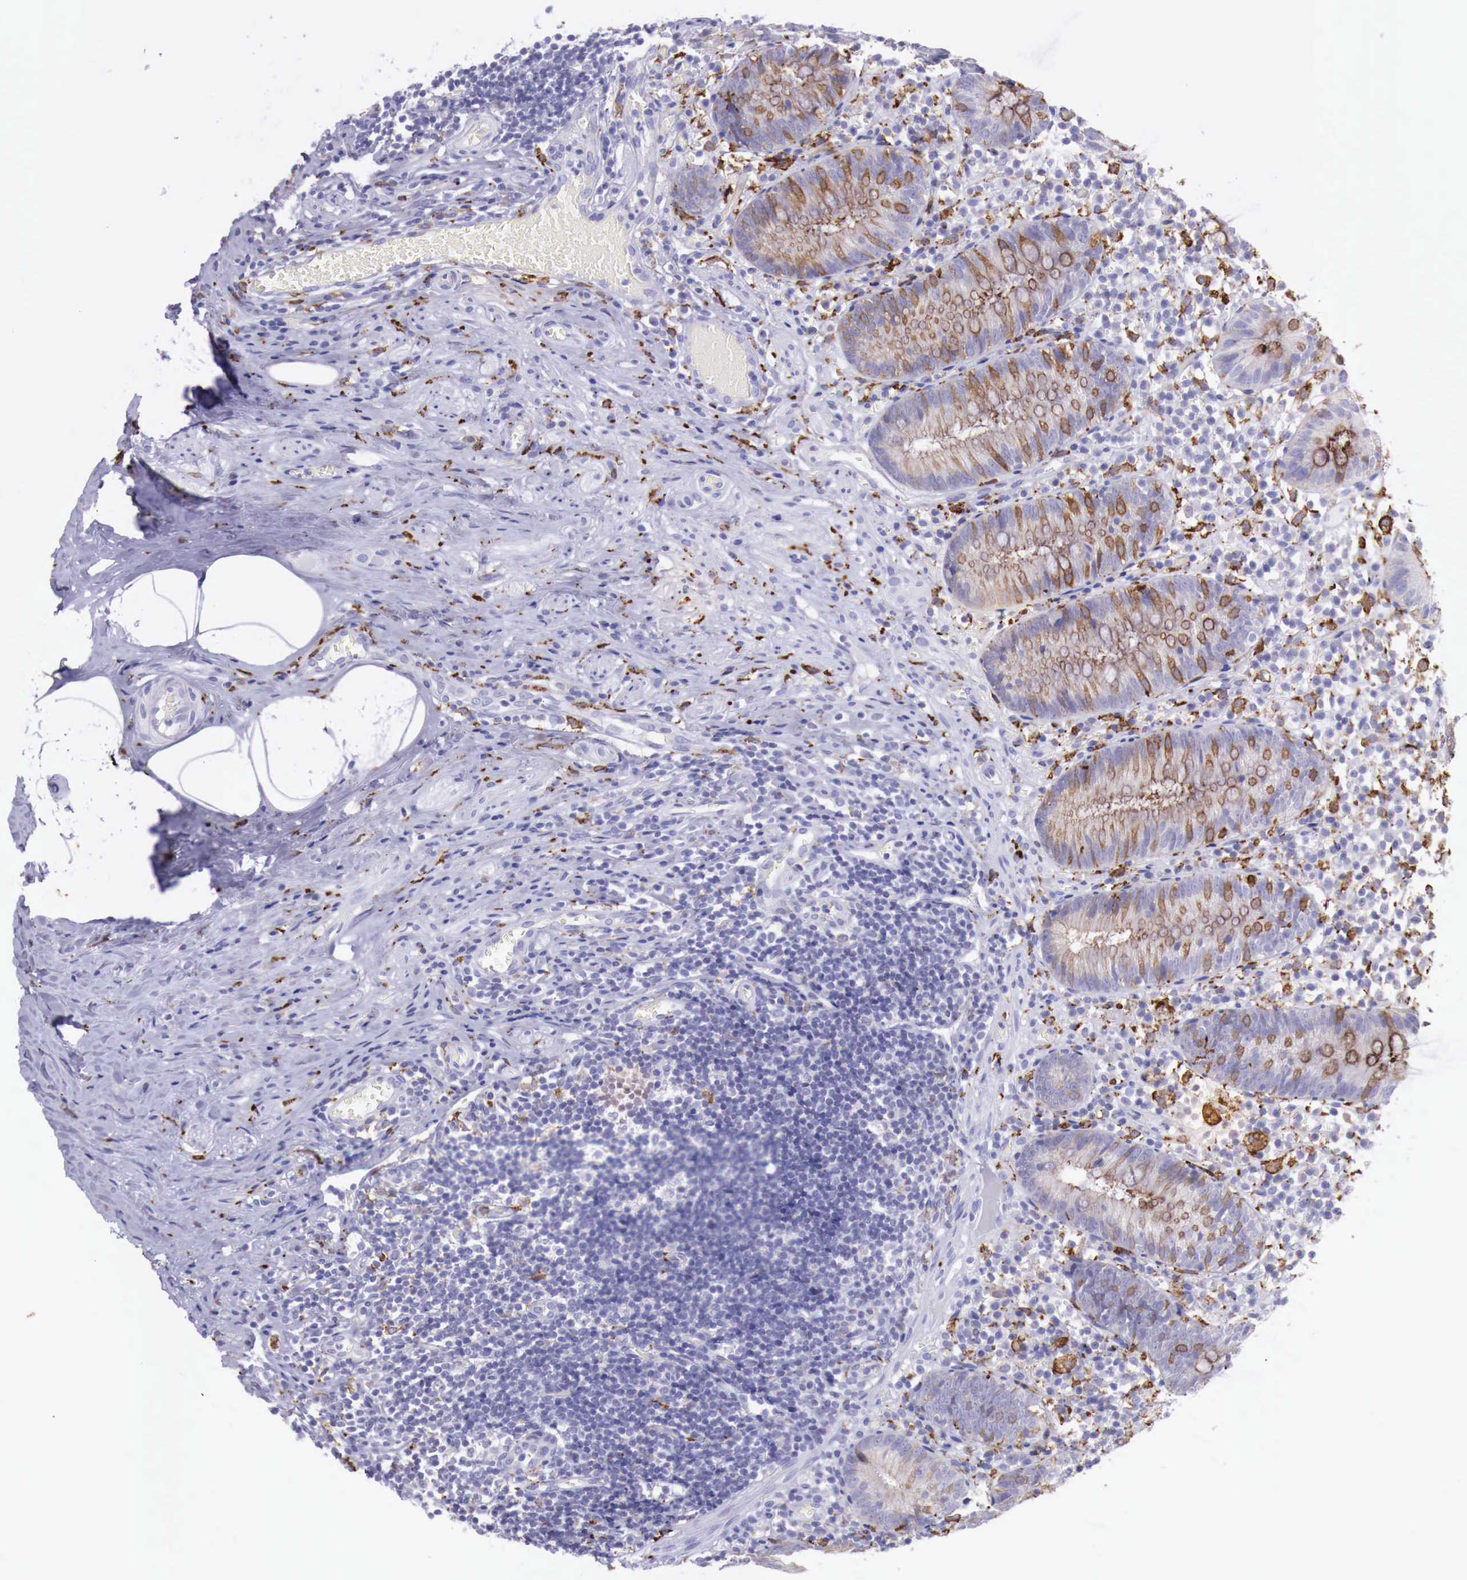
{"staining": {"intensity": "moderate", "quantity": "25%-75%", "location": "cytoplasmic/membranous"}, "tissue": "appendix", "cell_type": "Glandular cells", "image_type": "normal", "snomed": [{"axis": "morphology", "description": "Normal tissue, NOS"}, {"axis": "topography", "description": "Appendix"}], "caption": "The histopathology image reveals a brown stain indicating the presence of a protein in the cytoplasmic/membranous of glandular cells in appendix. The protein of interest is stained brown, and the nuclei are stained in blue (DAB (3,3'-diaminobenzidine) IHC with brightfield microscopy, high magnification).", "gene": "MSR1", "patient": {"sex": "male", "age": 25}}